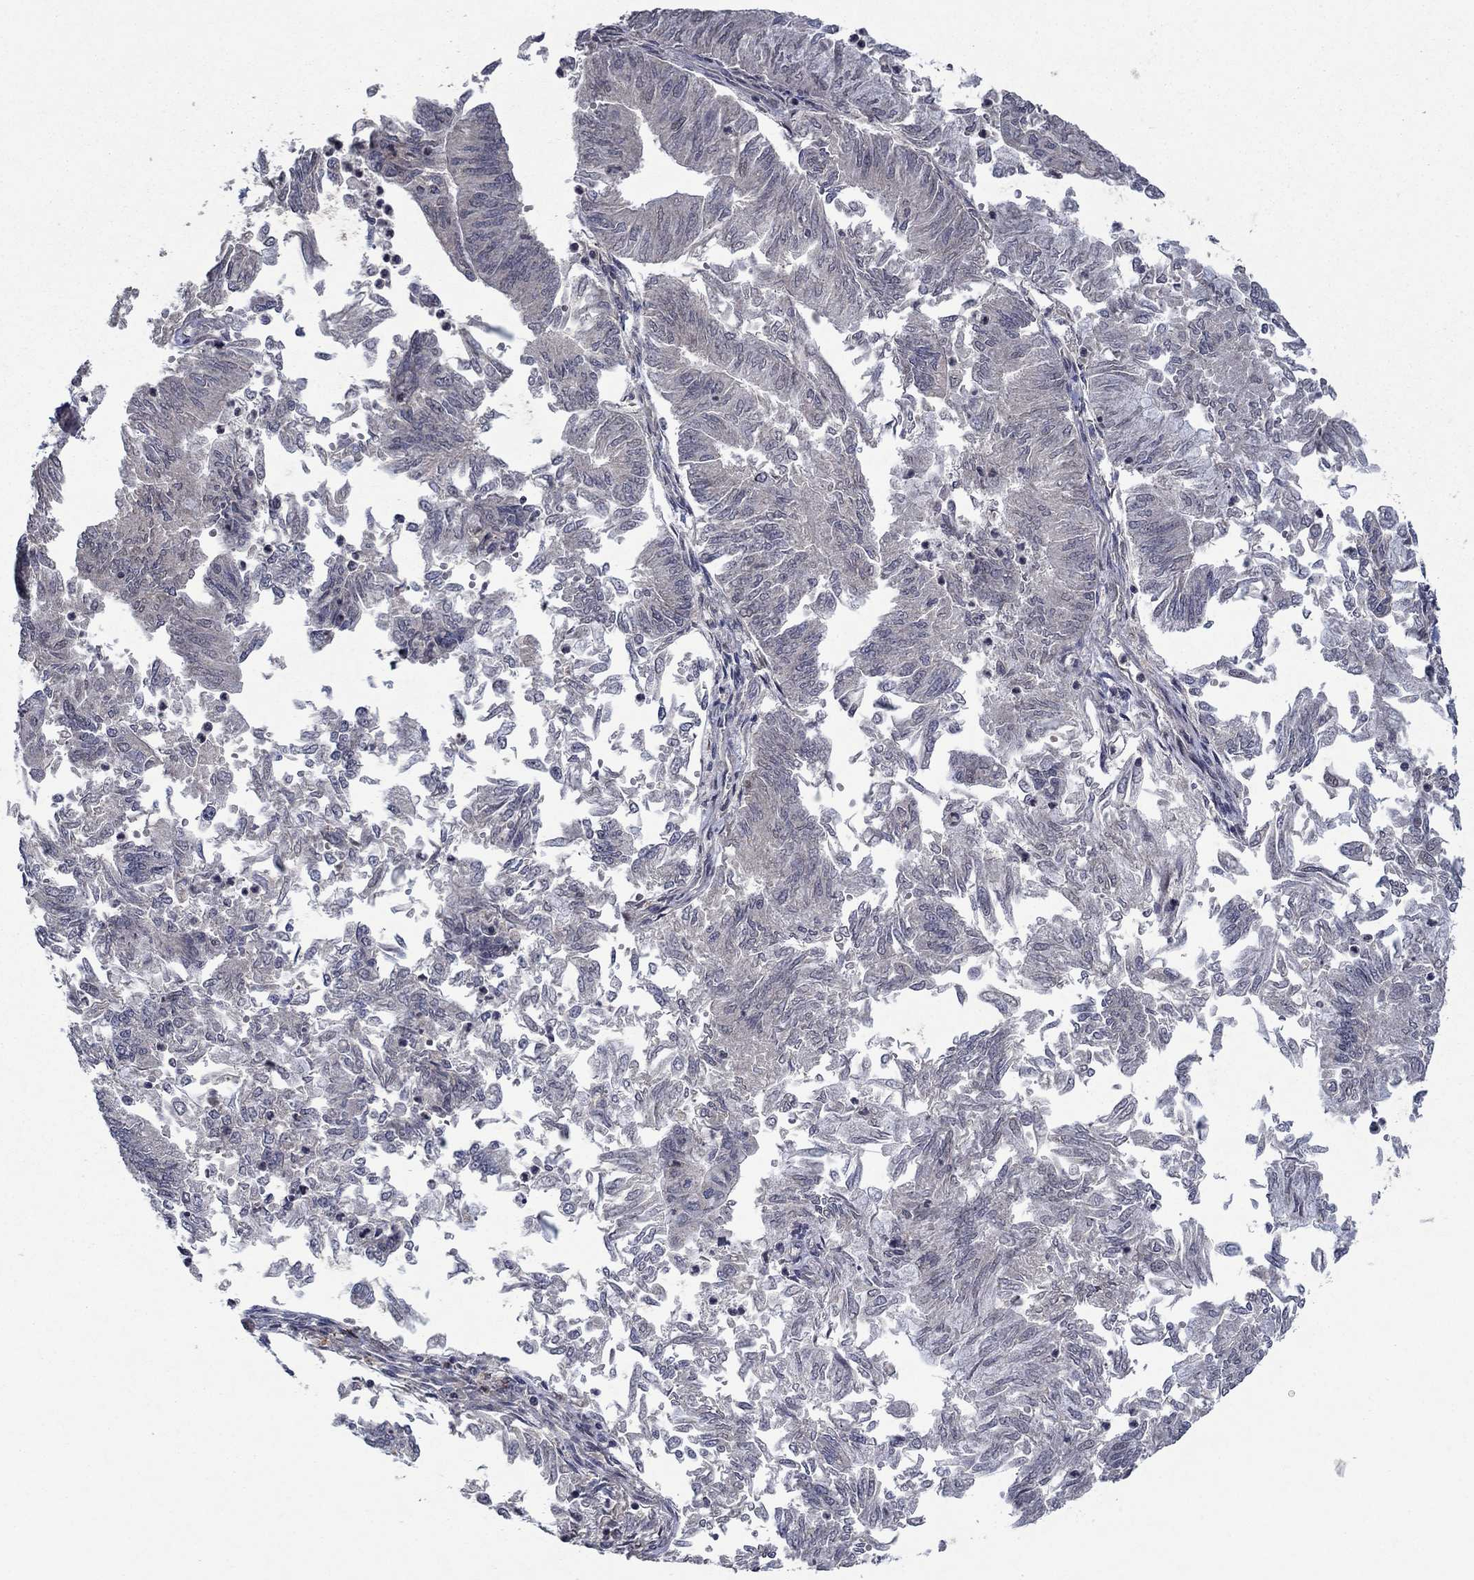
{"staining": {"intensity": "negative", "quantity": "none", "location": "none"}, "tissue": "endometrial cancer", "cell_type": "Tumor cells", "image_type": "cancer", "snomed": [{"axis": "morphology", "description": "Adenocarcinoma, NOS"}, {"axis": "topography", "description": "Endometrium"}], "caption": "Immunohistochemistry (IHC) photomicrograph of neoplastic tissue: human endometrial cancer stained with DAB (3,3'-diaminobenzidine) exhibits no significant protein staining in tumor cells.", "gene": "IL4", "patient": {"sex": "female", "age": 59}}